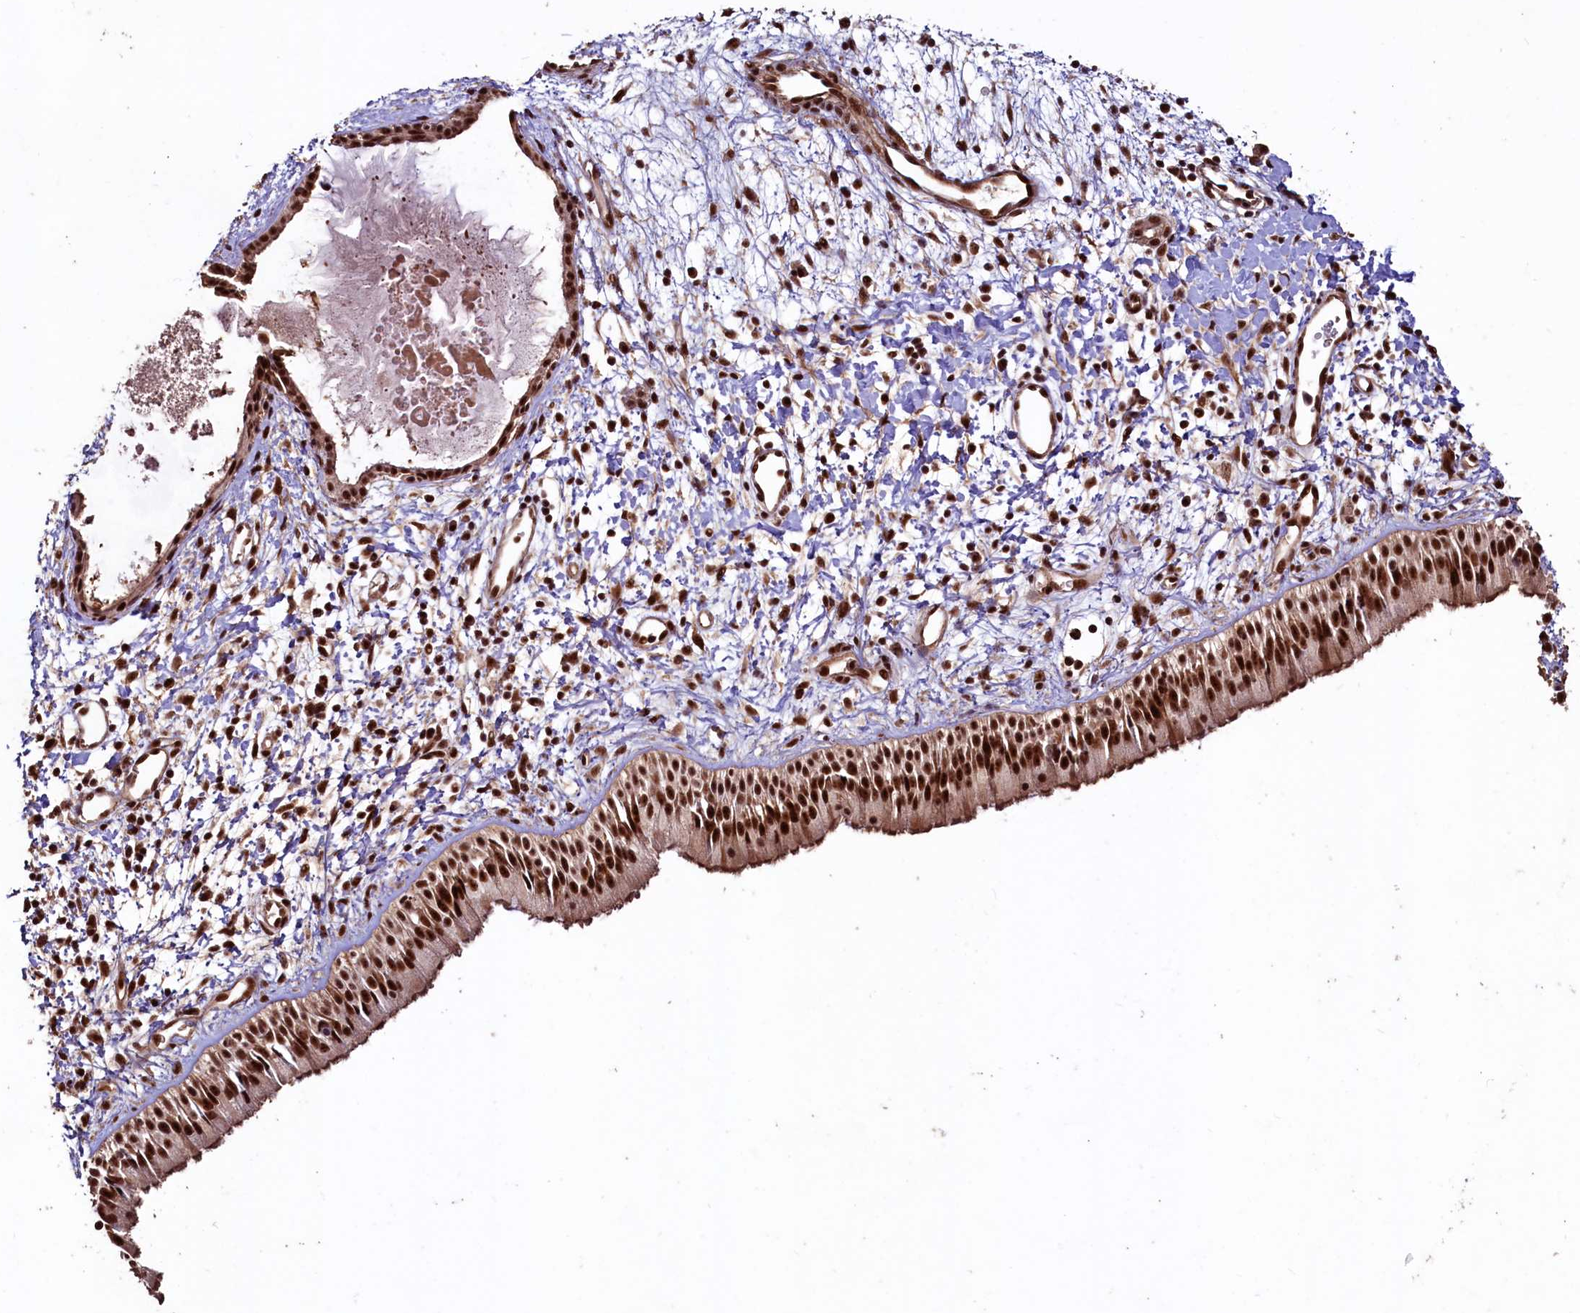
{"staining": {"intensity": "strong", "quantity": ">75%", "location": "nuclear"}, "tissue": "nasopharynx", "cell_type": "Respiratory epithelial cells", "image_type": "normal", "snomed": [{"axis": "morphology", "description": "Normal tissue, NOS"}, {"axis": "topography", "description": "Nasopharynx"}], "caption": "DAB (3,3'-diaminobenzidine) immunohistochemical staining of benign nasopharynx exhibits strong nuclear protein positivity in about >75% of respiratory epithelial cells. The staining was performed using DAB (3,3'-diaminobenzidine), with brown indicating positive protein expression. Nuclei are stained blue with hematoxylin.", "gene": "SFSWAP", "patient": {"sex": "male", "age": 22}}